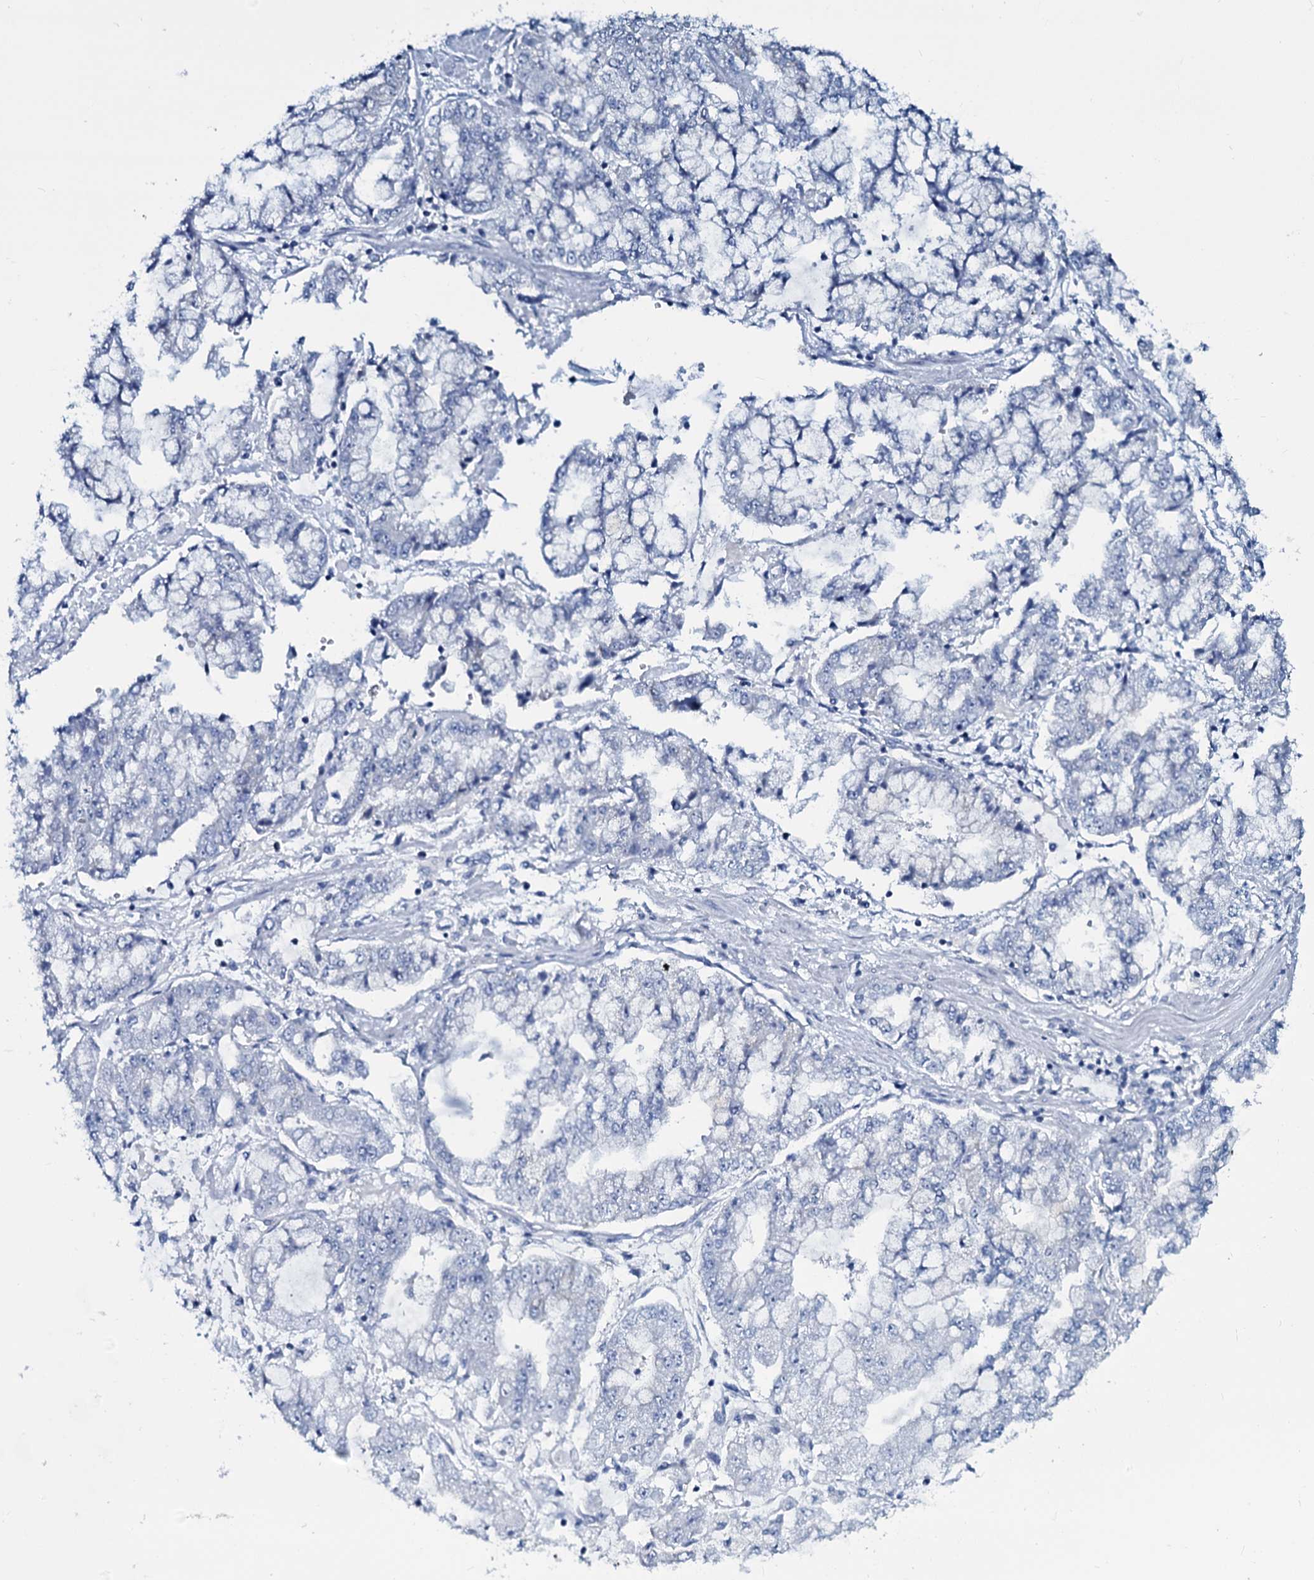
{"staining": {"intensity": "negative", "quantity": "none", "location": "none"}, "tissue": "stomach cancer", "cell_type": "Tumor cells", "image_type": "cancer", "snomed": [{"axis": "morphology", "description": "Adenocarcinoma, NOS"}, {"axis": "topography", "description": "Stomach"}], "caption": "Tumor cells are negative for brown protein staining in stomach cancer (adenocarcinoma).", "gene": "SLC4A7", "patient": {"sex": "male", "age": 76}}